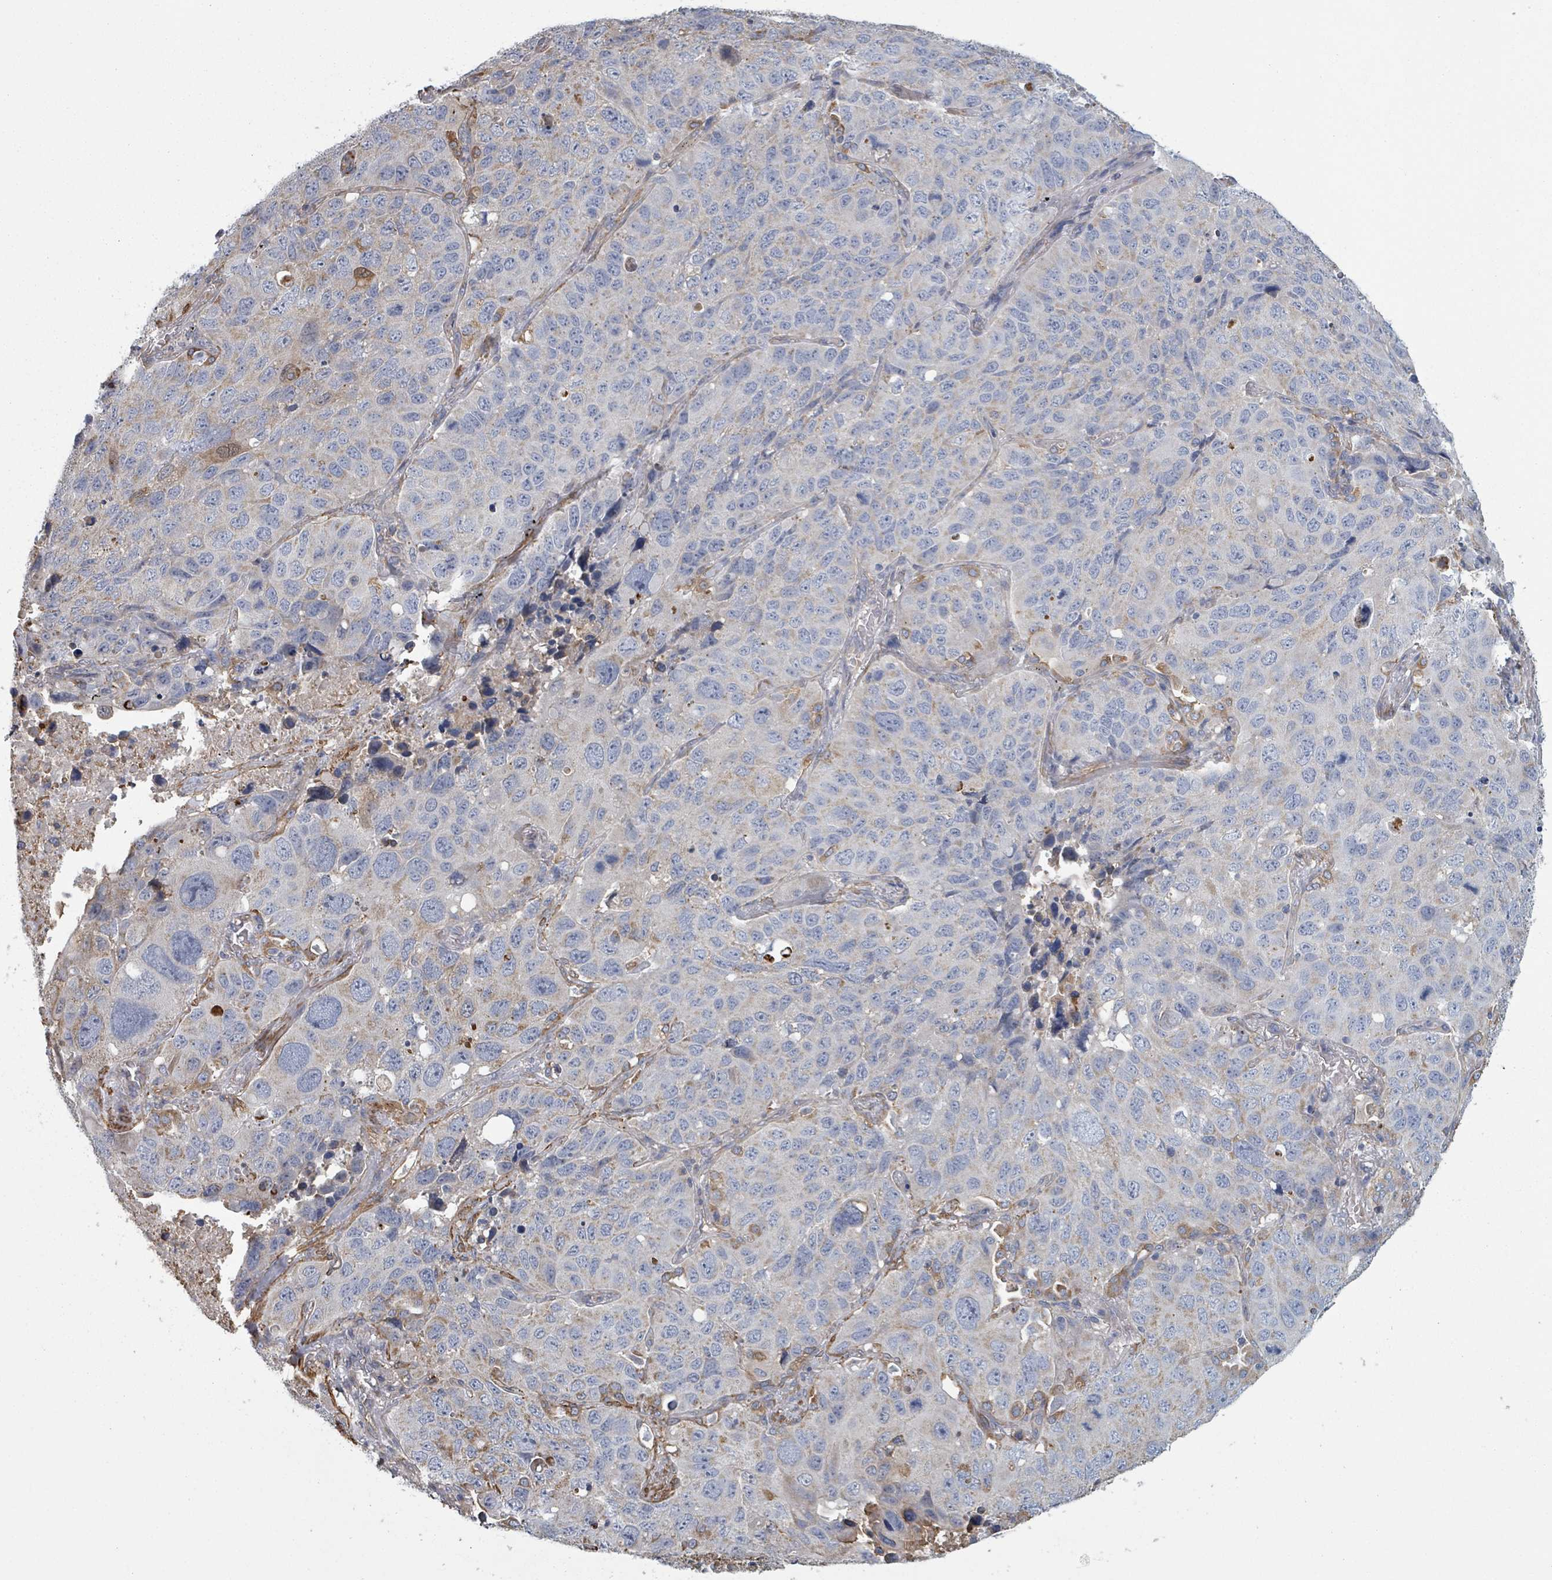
{"staining": {"intensity": "negative", "quantity": "none", "location": "none"}, "tissue": "lung cancer", "cell_type": "Tumor cells", "image_type": "cancer", "snomed": [{"axis": "morphology", "description": "Squamous cell carcinoma, NOS"}, {"axis": "topography", "description": "Lung"}], "caption": "A high-resolution micrograph shows IHC staining of lung squamous cell carcinoma, which shows no significant staining in tumor cells. (Brightfield microscopy of DAB IHC at high magnification).", "gene": "ADCK1", "patient": {"sex": "male", "age": 60}}